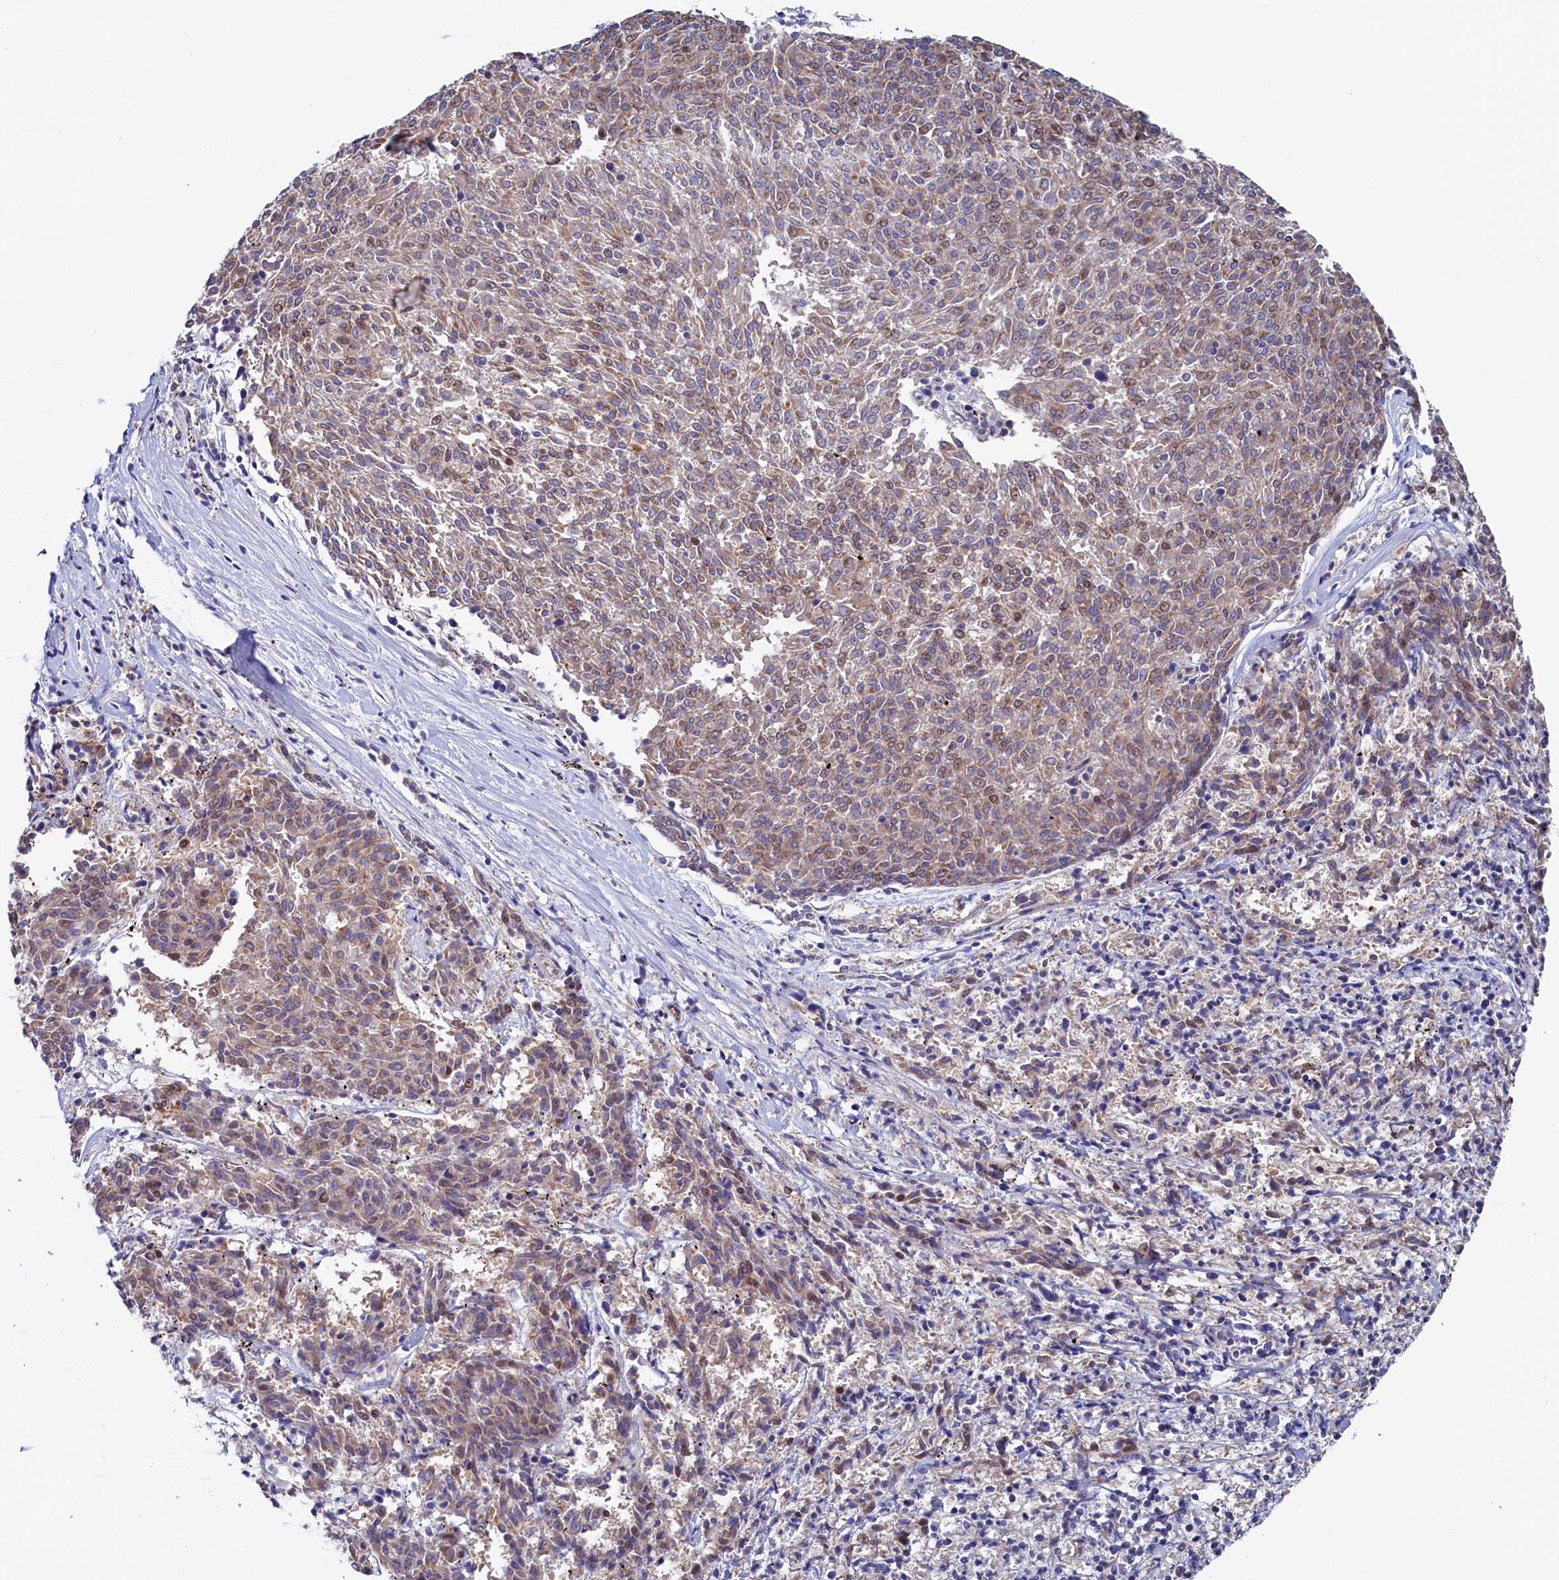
{"staining": {"intensity": "weak", "quantity": ">75%", "location": "cytoplasmic/membranous,nuclear"}, "tissue": "melanoma", "cell_type": "Tumor cells", "image_type": "cancer", "snomed": [{"axis": "morphology", "description": "Malignant melanoma, NOS"}, {"axis": "topography", "description": "Skin"}], "caption": "The image reveals a brown stain indicating the presence of a protein in the cytoplasmic/membranous and nuclear of tumor cells in malignant melanoma.", "gene": "PIK3C3", "patient": {"sex": "female", "age": 72}}